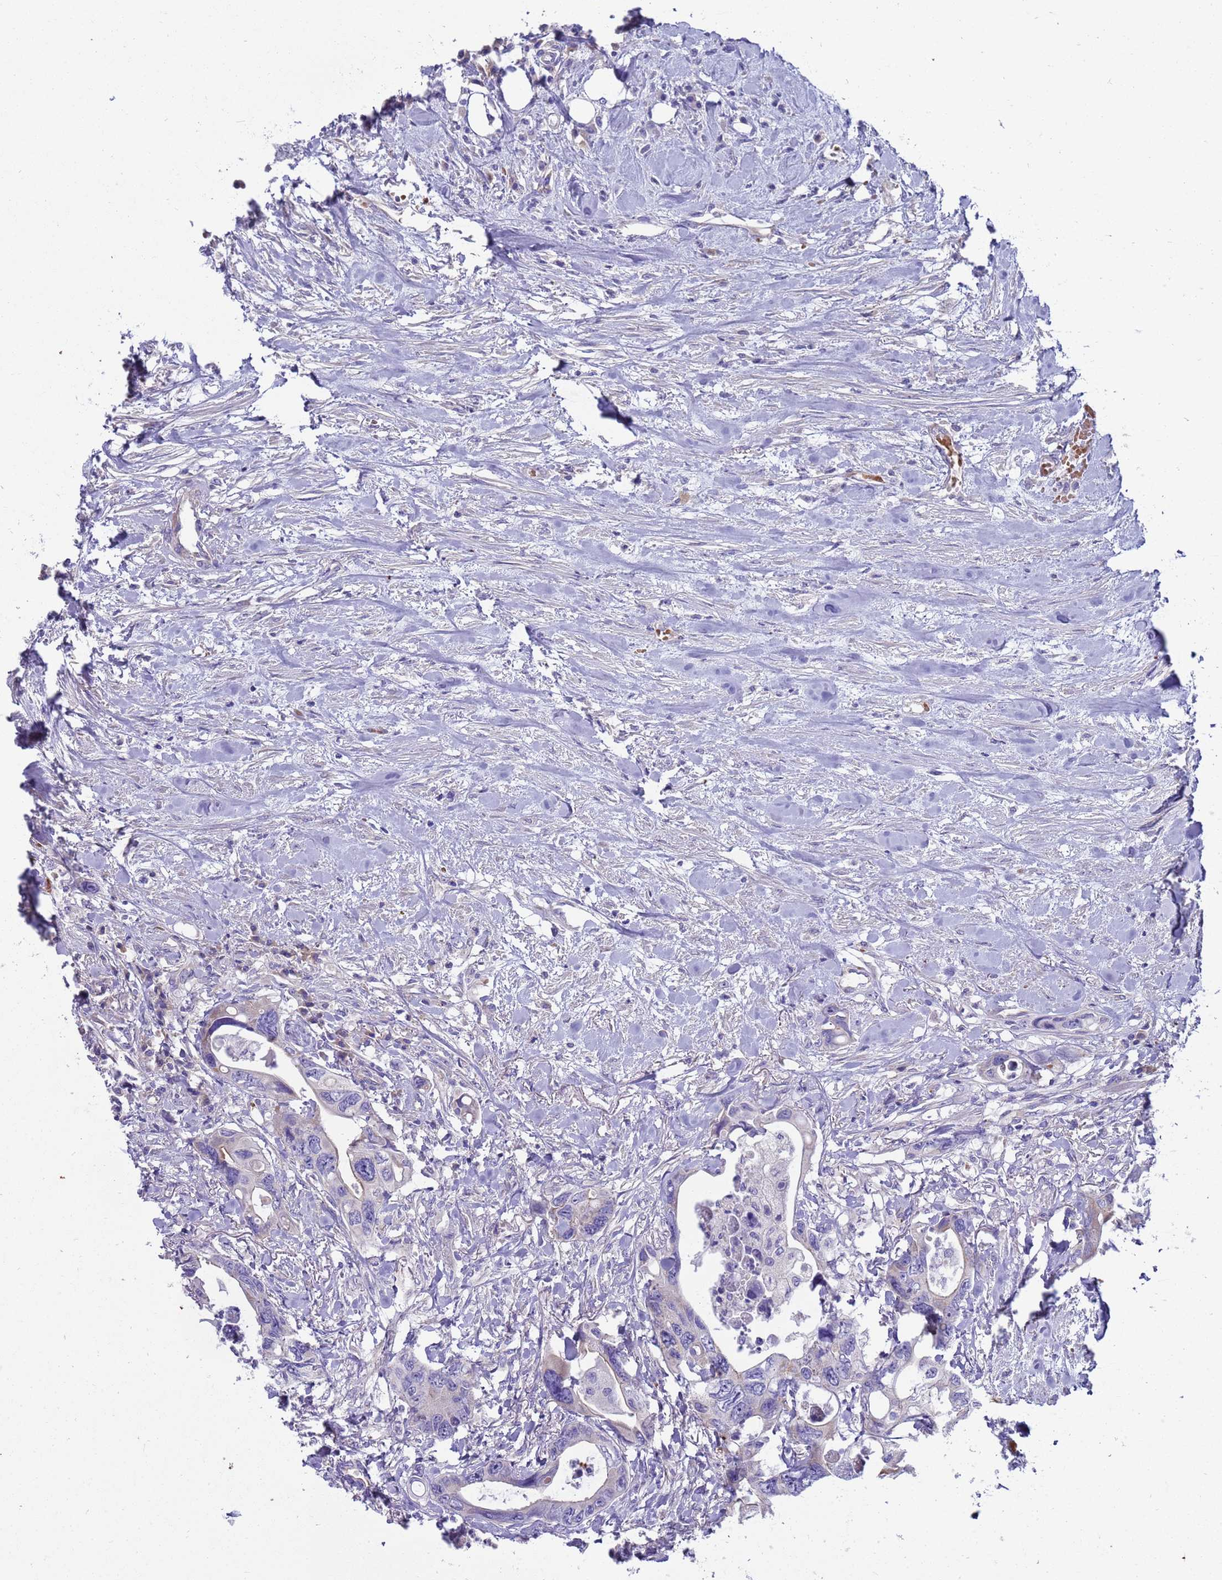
{"staining": {"intensity": "weak", "quantity": "<25%", "location": "cytoplasmic/membranous"}, "tissue": "colorectal cancer", "cell_type": "Tumor cells", "image_type": "cancer", "snomed": [{"axis": "morphology", "description": "Adenocarcinoma, NOS"}, {"axis": "topography", "description": "Rectum"}], "caption": "Image shows no protein positivity in tumor cells of colorectal adenocarcinoma tissue. Brightfield microscopy of immunohistochemistry (IHC) stained with DAB (brown) and hematoxylin (blue), captured at high magnification.", "gene": "RIPPLY2", "patient": {"sex": "male", "age": 57}}